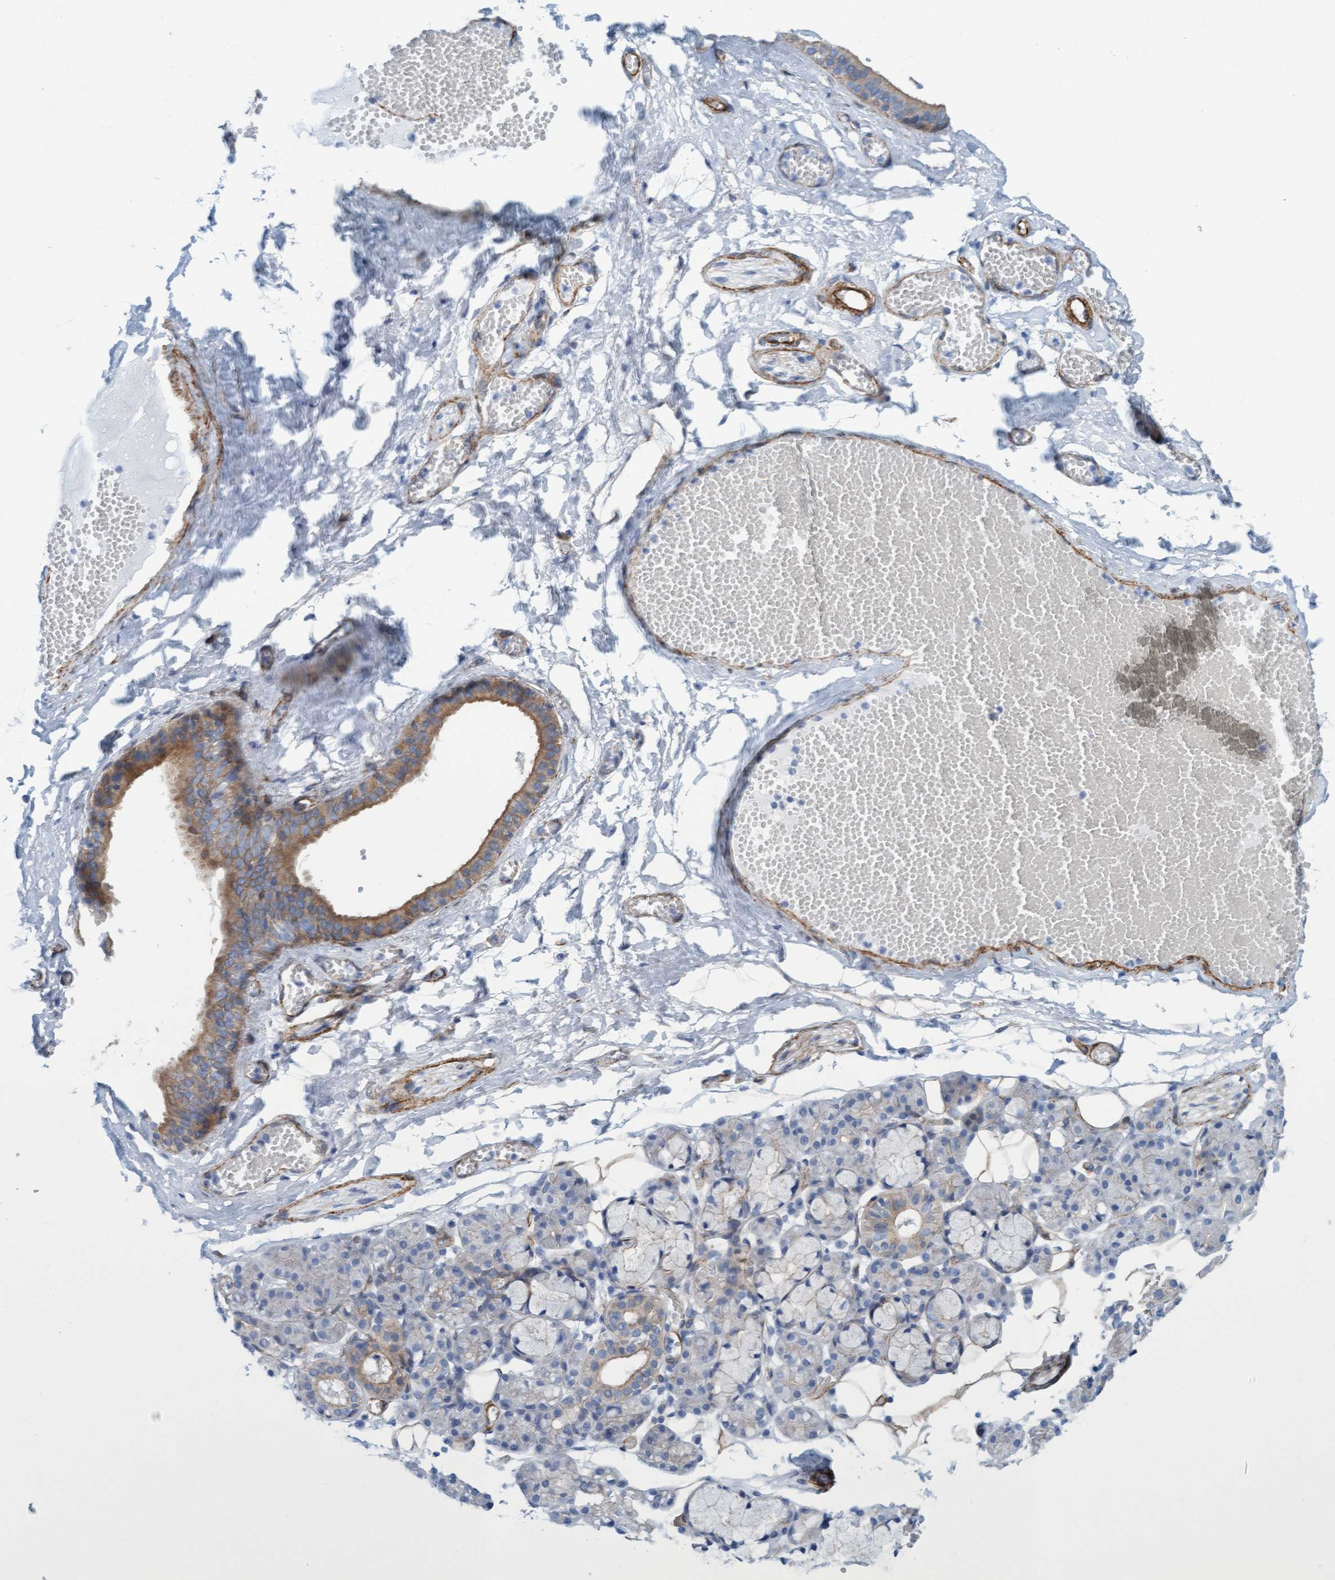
{"staining": {"intensity": "moderate", "quantity": "<25%", "location": "cytoplasmic/membranous"}, "tissue": "salivary gland", "cell_type": "Glandular cells", "image_type": "normal", "snomed": [{"axis": "morphology", "description": "Normal tissue, NOS"}, {"axis": "topography", "description": "Salivary gland"}], "caption": "Immunohistochemistry photomicrograph of normal salivary gland: salivary gland stained using IHC demonstrates low levels of moderate protein expression localized specifically in the cytoplasmic/membranous of glandular cells, appearing as a cytoplasmic/membranous brown color.", "gene": "MTFR1", "patient": {"sex": "male", "age": 63}}